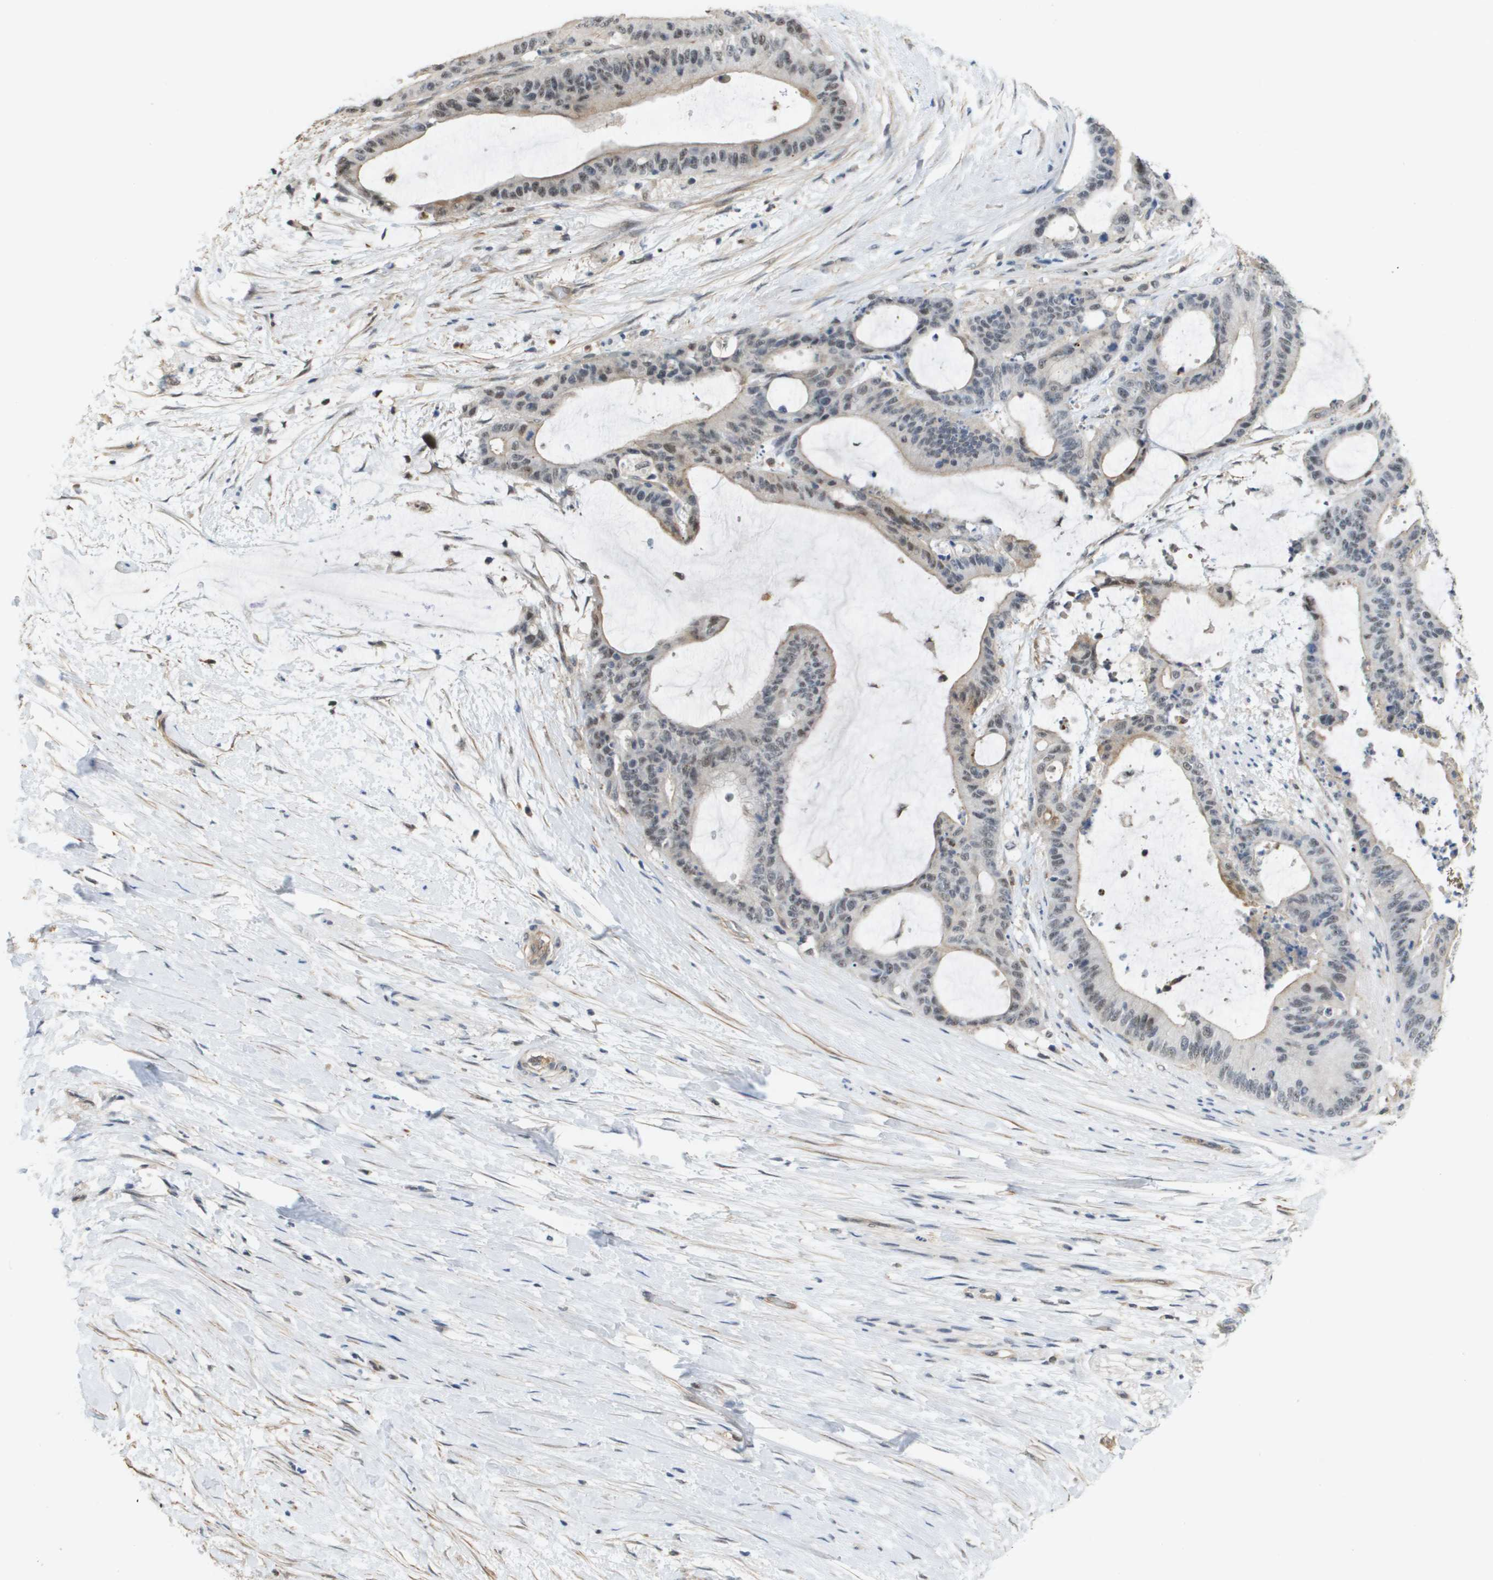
{"staining": {"intensity": "weak", "quantity": "<25%", "location": "cytoplasmic/membranous"}, "tissue": "liver cancer", "cell_type": "Tumor cells", "image_type": "cancer", "snomed": [{"axis": "morphology", "description": "Cholangiocarcinoma"}, {"axis": "topography", "description": "Liver"}], "caption": "Tumor cells show no significant positivity in liver cholangiocarcinoma. (Immunohistochemistry, brightfield microscopy, high magnification).", "gene": "RNF112", "patient": {"sex": "female", "age": 73}}